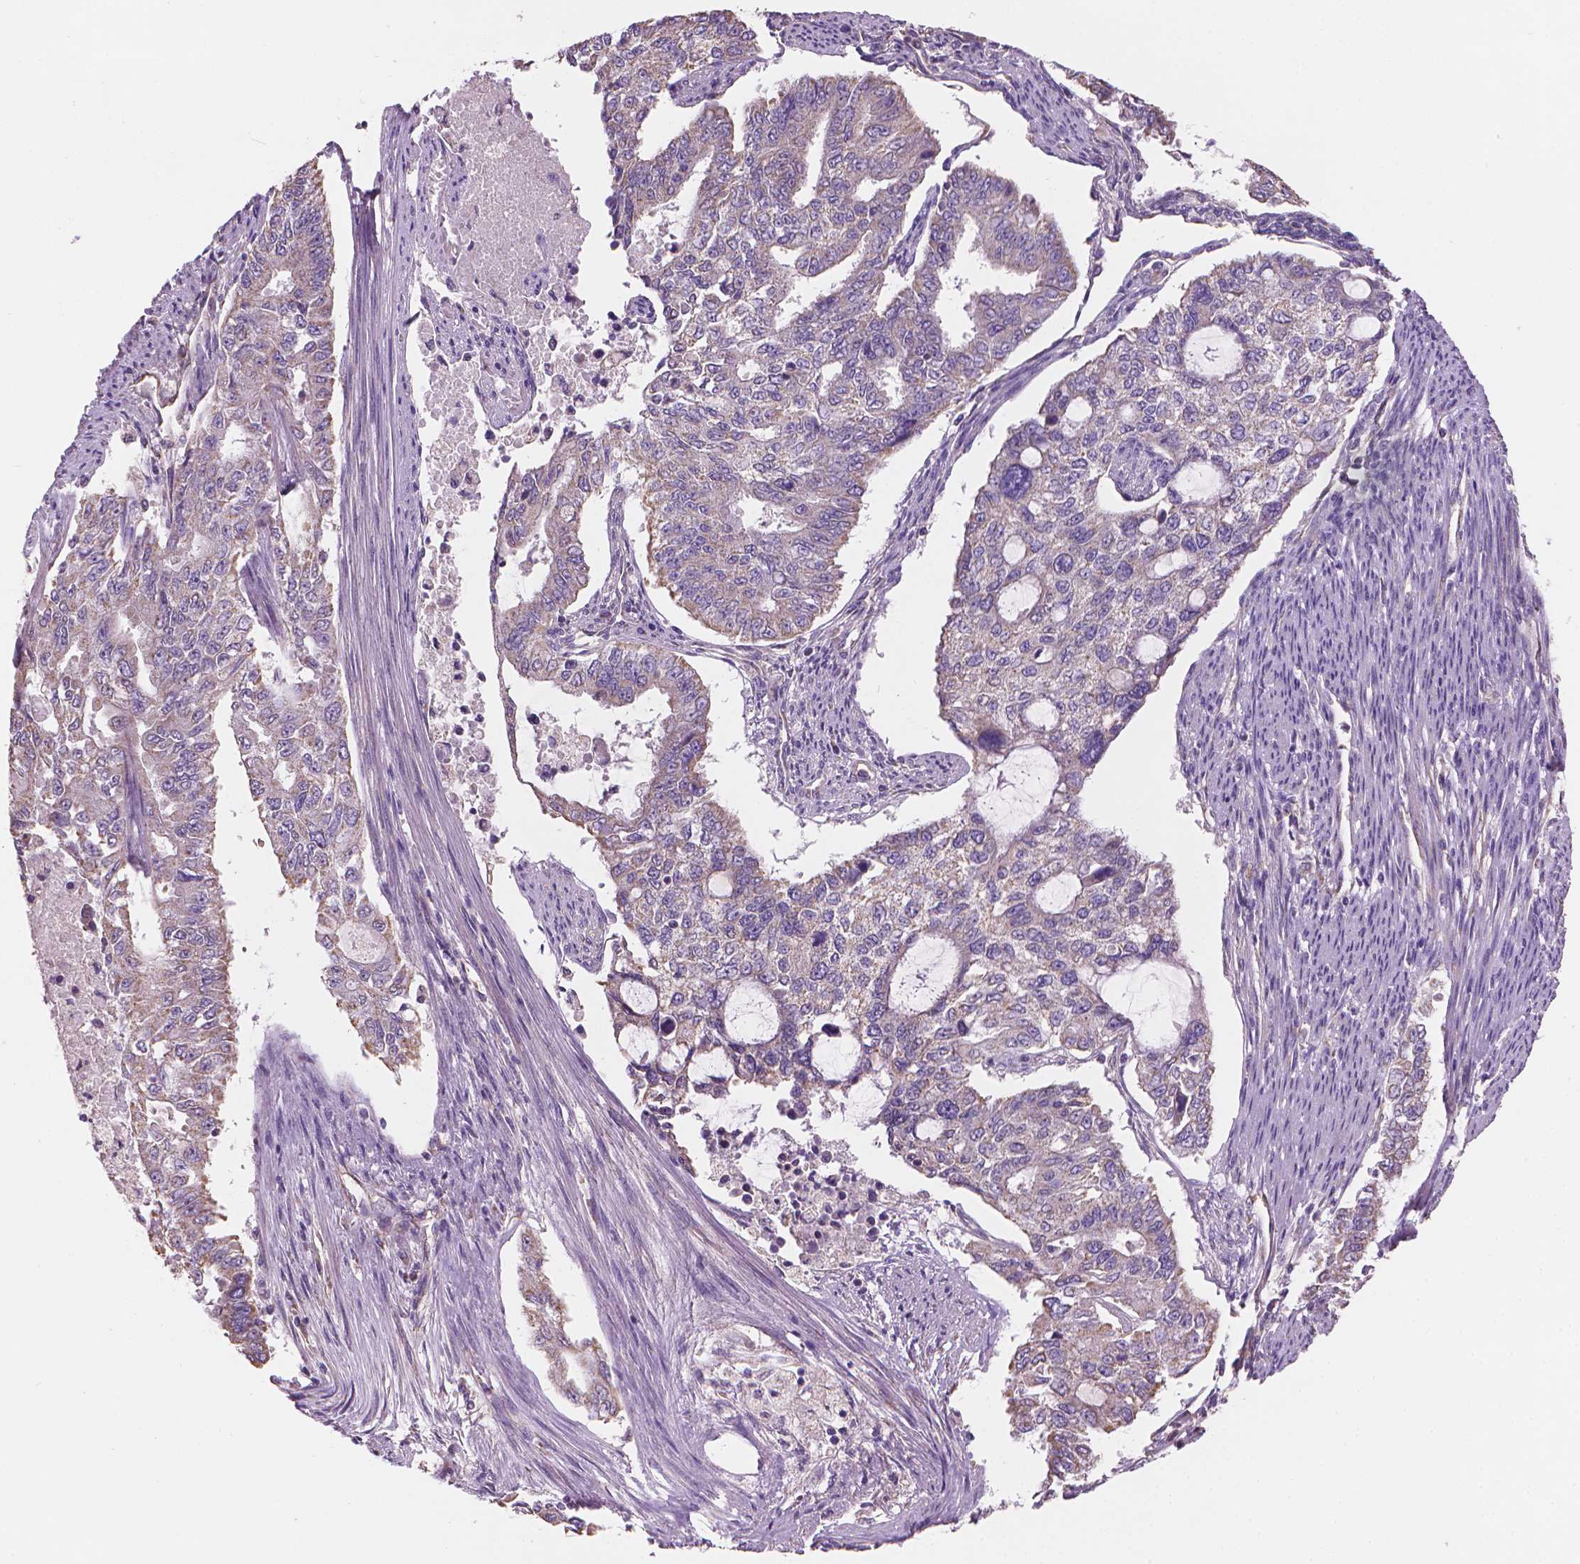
{"staining": {"intensity": "weak", "quantity": "<25%", "location": "cytoplasmic/membranous"}, "tissue": "endometrial cancer", "cell_type": "Tumor cells", "image_type": "cancer", "snomed": [{"axis": "morphology", "description": "Adenocarcinoma, NOS"}, {"axis": "topography", "description": "Uterus"}], "caption": "Endometrial cancer (adenocarcinoma) stained for a protein using IHC demonstrates no expression tumor cells.", "gene": "TTC29", "patient": {"sex": "female", "age": 59}}